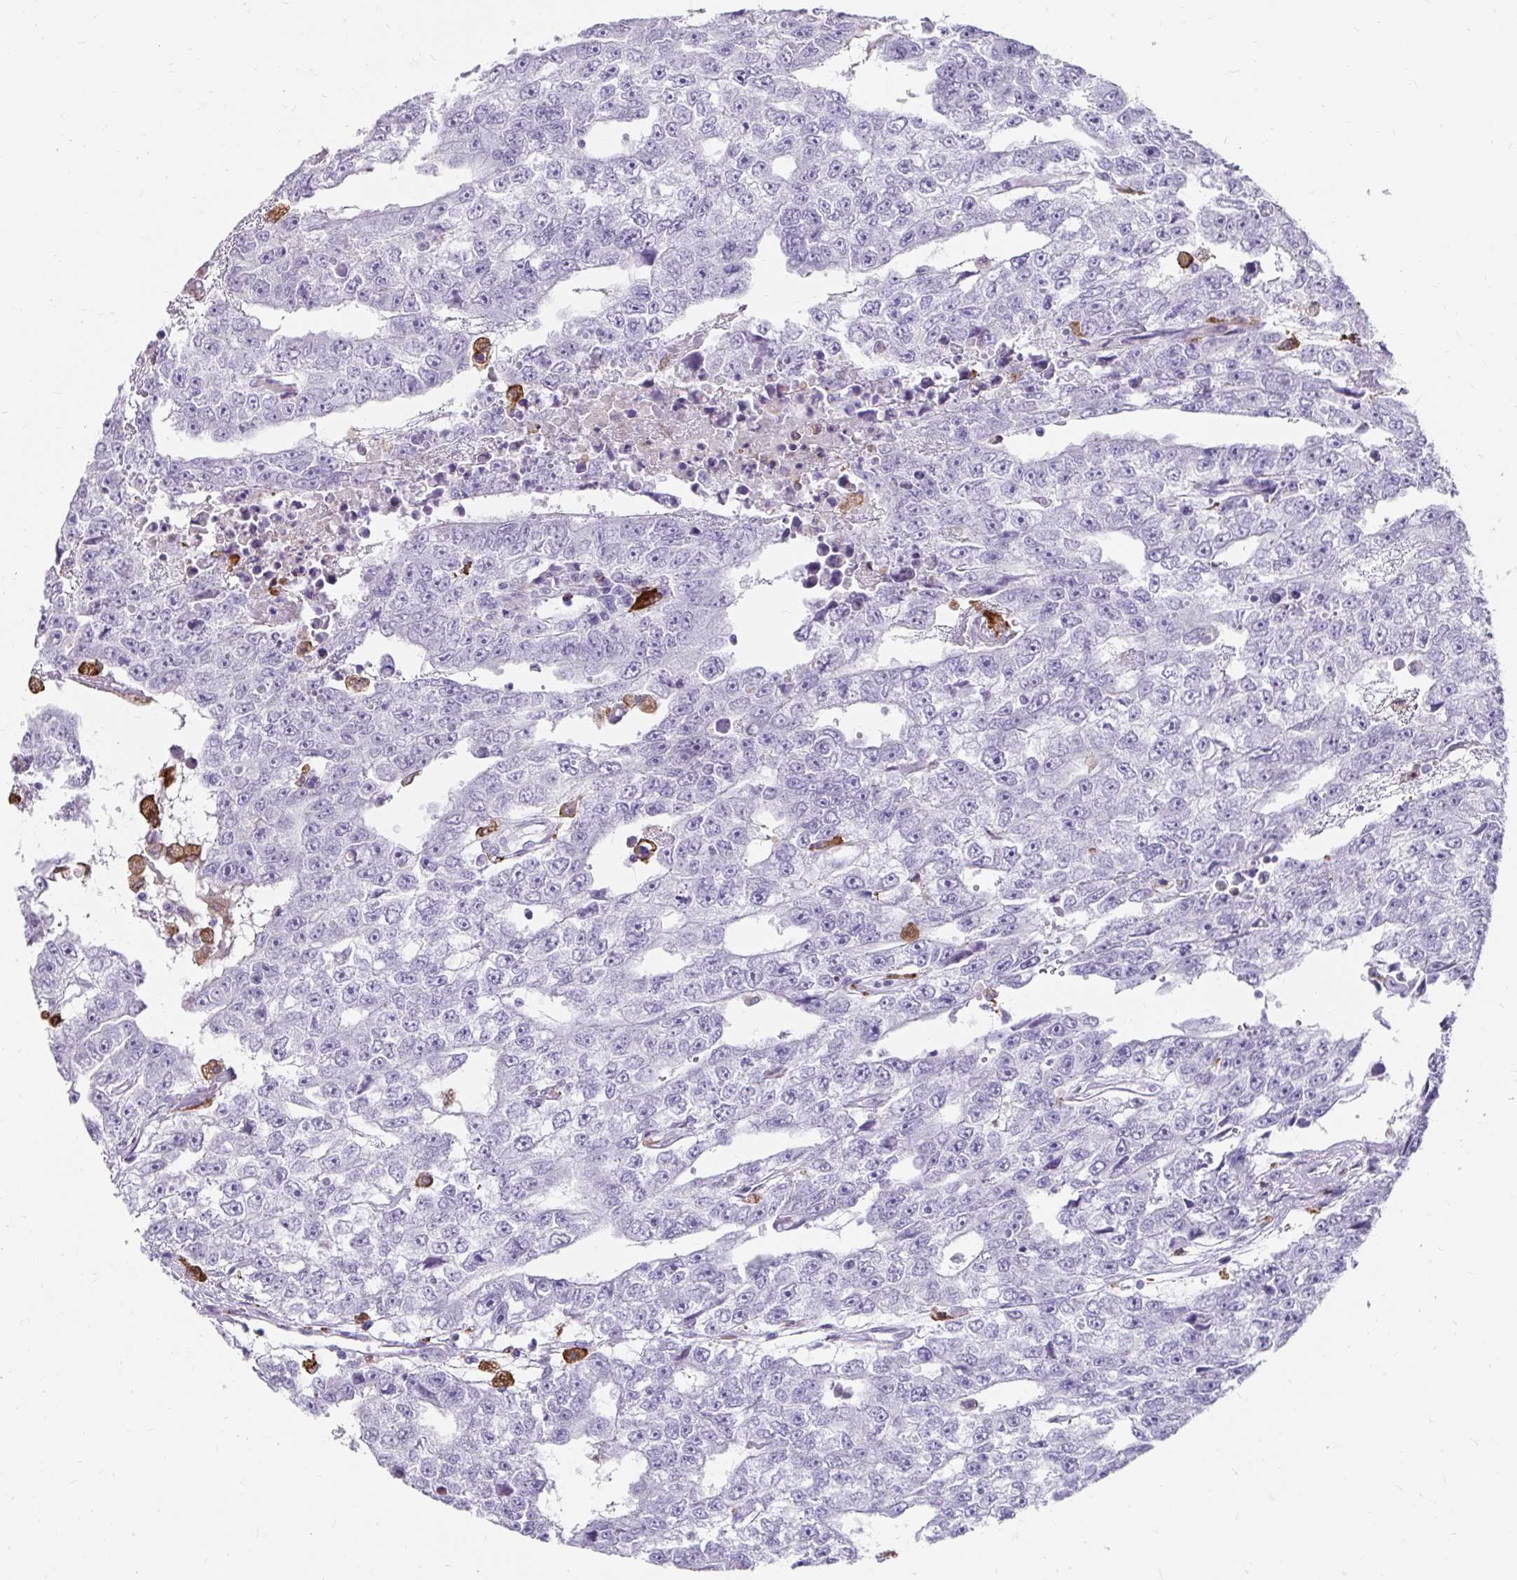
{"staining": {"intensity": "negative", "quantity": "none", "location": "none"}, "tissue": "testis cancer", "cell_type": "Tumor cells", "image_type": "cancer", "snomed": [{"axis": "morphology", "description": "Carcinoma, Embryonal, NOS"}, {"axis": "topography", "description": "Testis"}], "caption": "There is no significant positivity in tumor cells of testis cancer (embryonal carcinoma).", "gene": "CD163", "patient": {"sex": "male", "age": 20}}